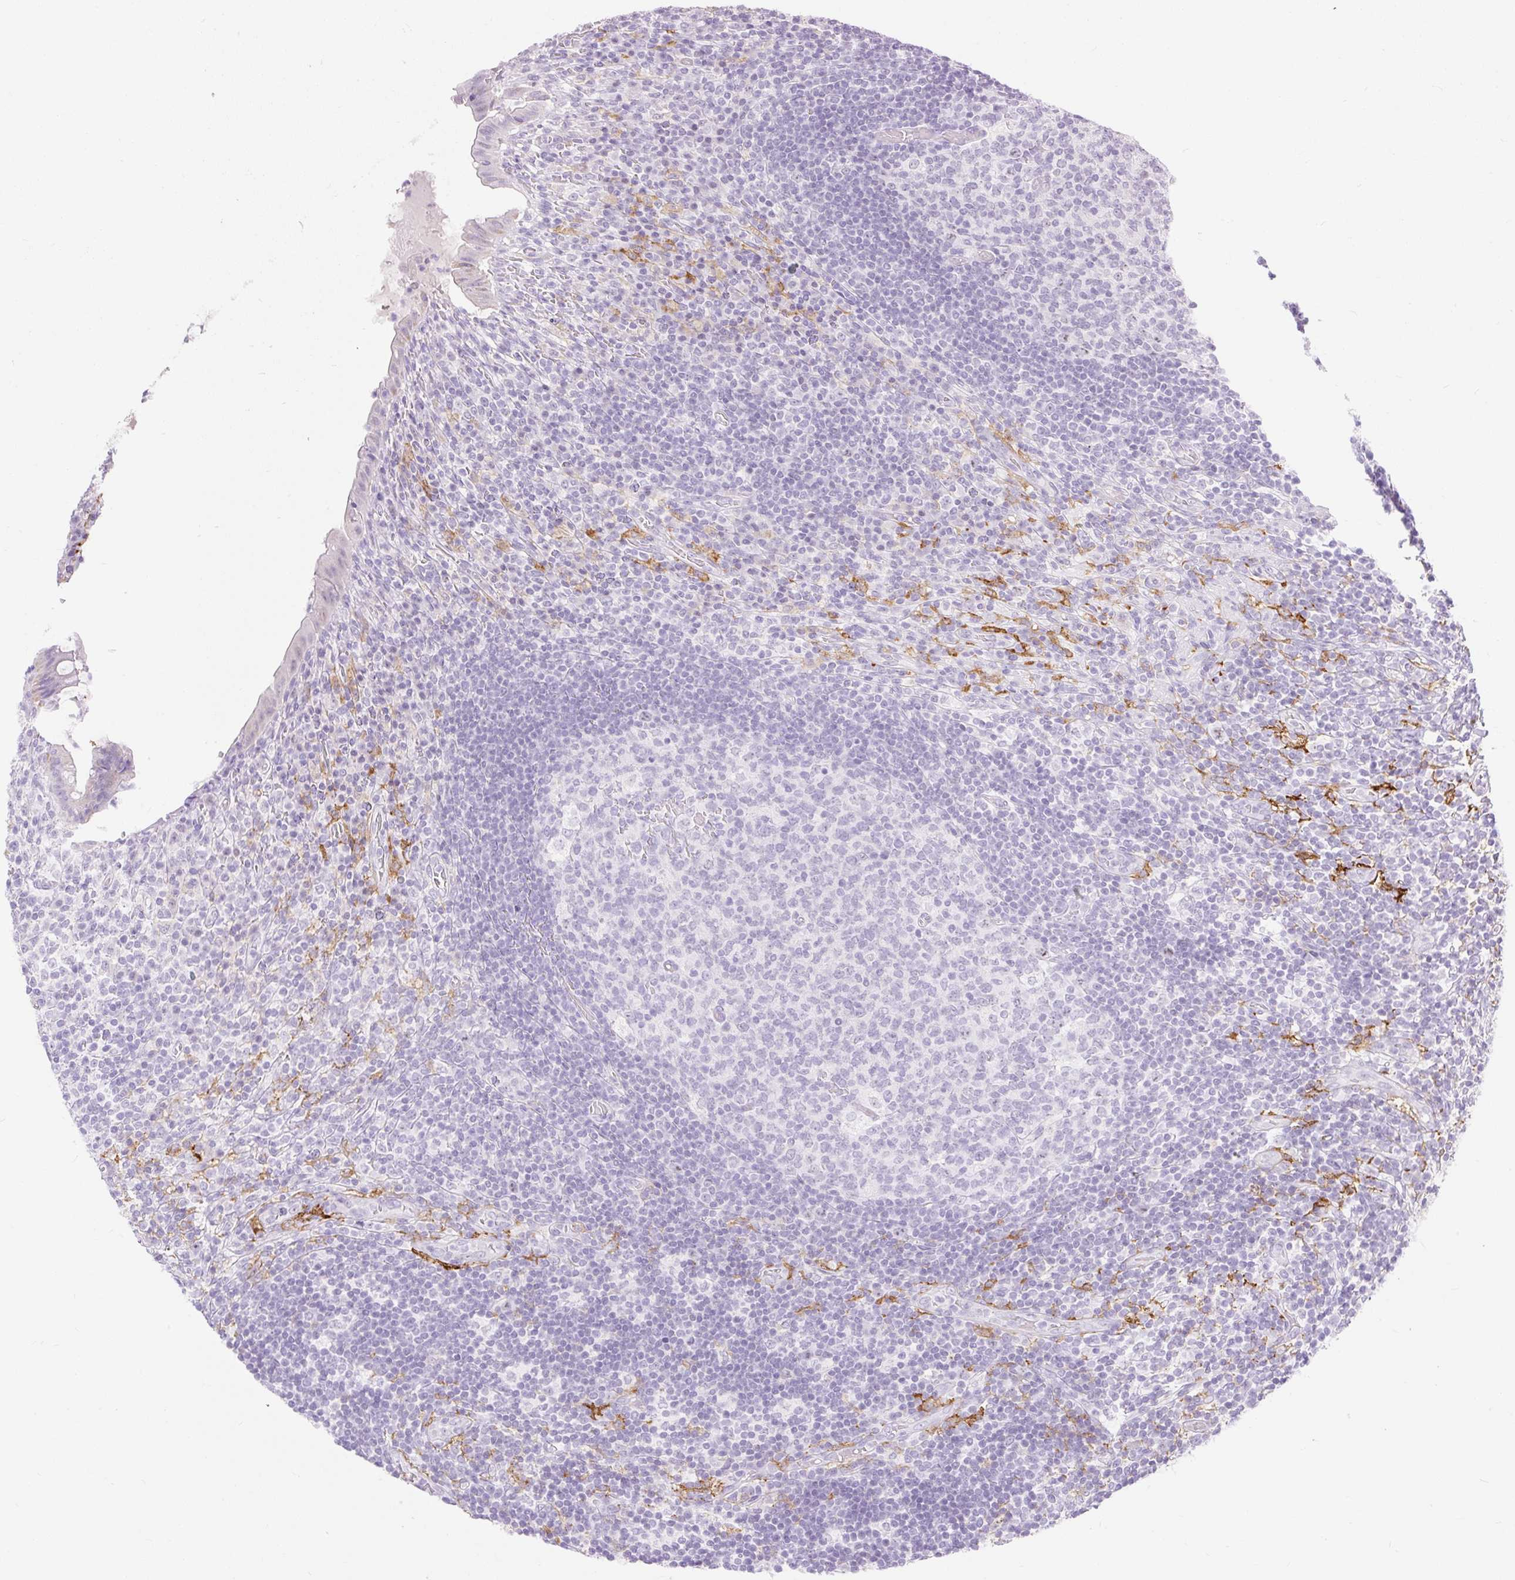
{"staining": {"intensity": "negative", "quantity": "none", "location": "none"}, "tissue": "appendix", "cell_type": "Glandular cells", "image_type": "normal", "snomed": [{"axis": "morphology", "description": "Normal tissue, NOS"}, {"axis": "topography", "description": "Appendix"}], "caption": "Immunohistochemistry (IHC) photomicrograph of benign appendix: appendix stained with DAB (3,3'-diaminobenzidine) shows no significant protein positivity in glandular cells. (DAB IHC with hematoxylin counter stain).", "gene": "SIGLEC1", "patient": {"sex": "female", "age": 43}}